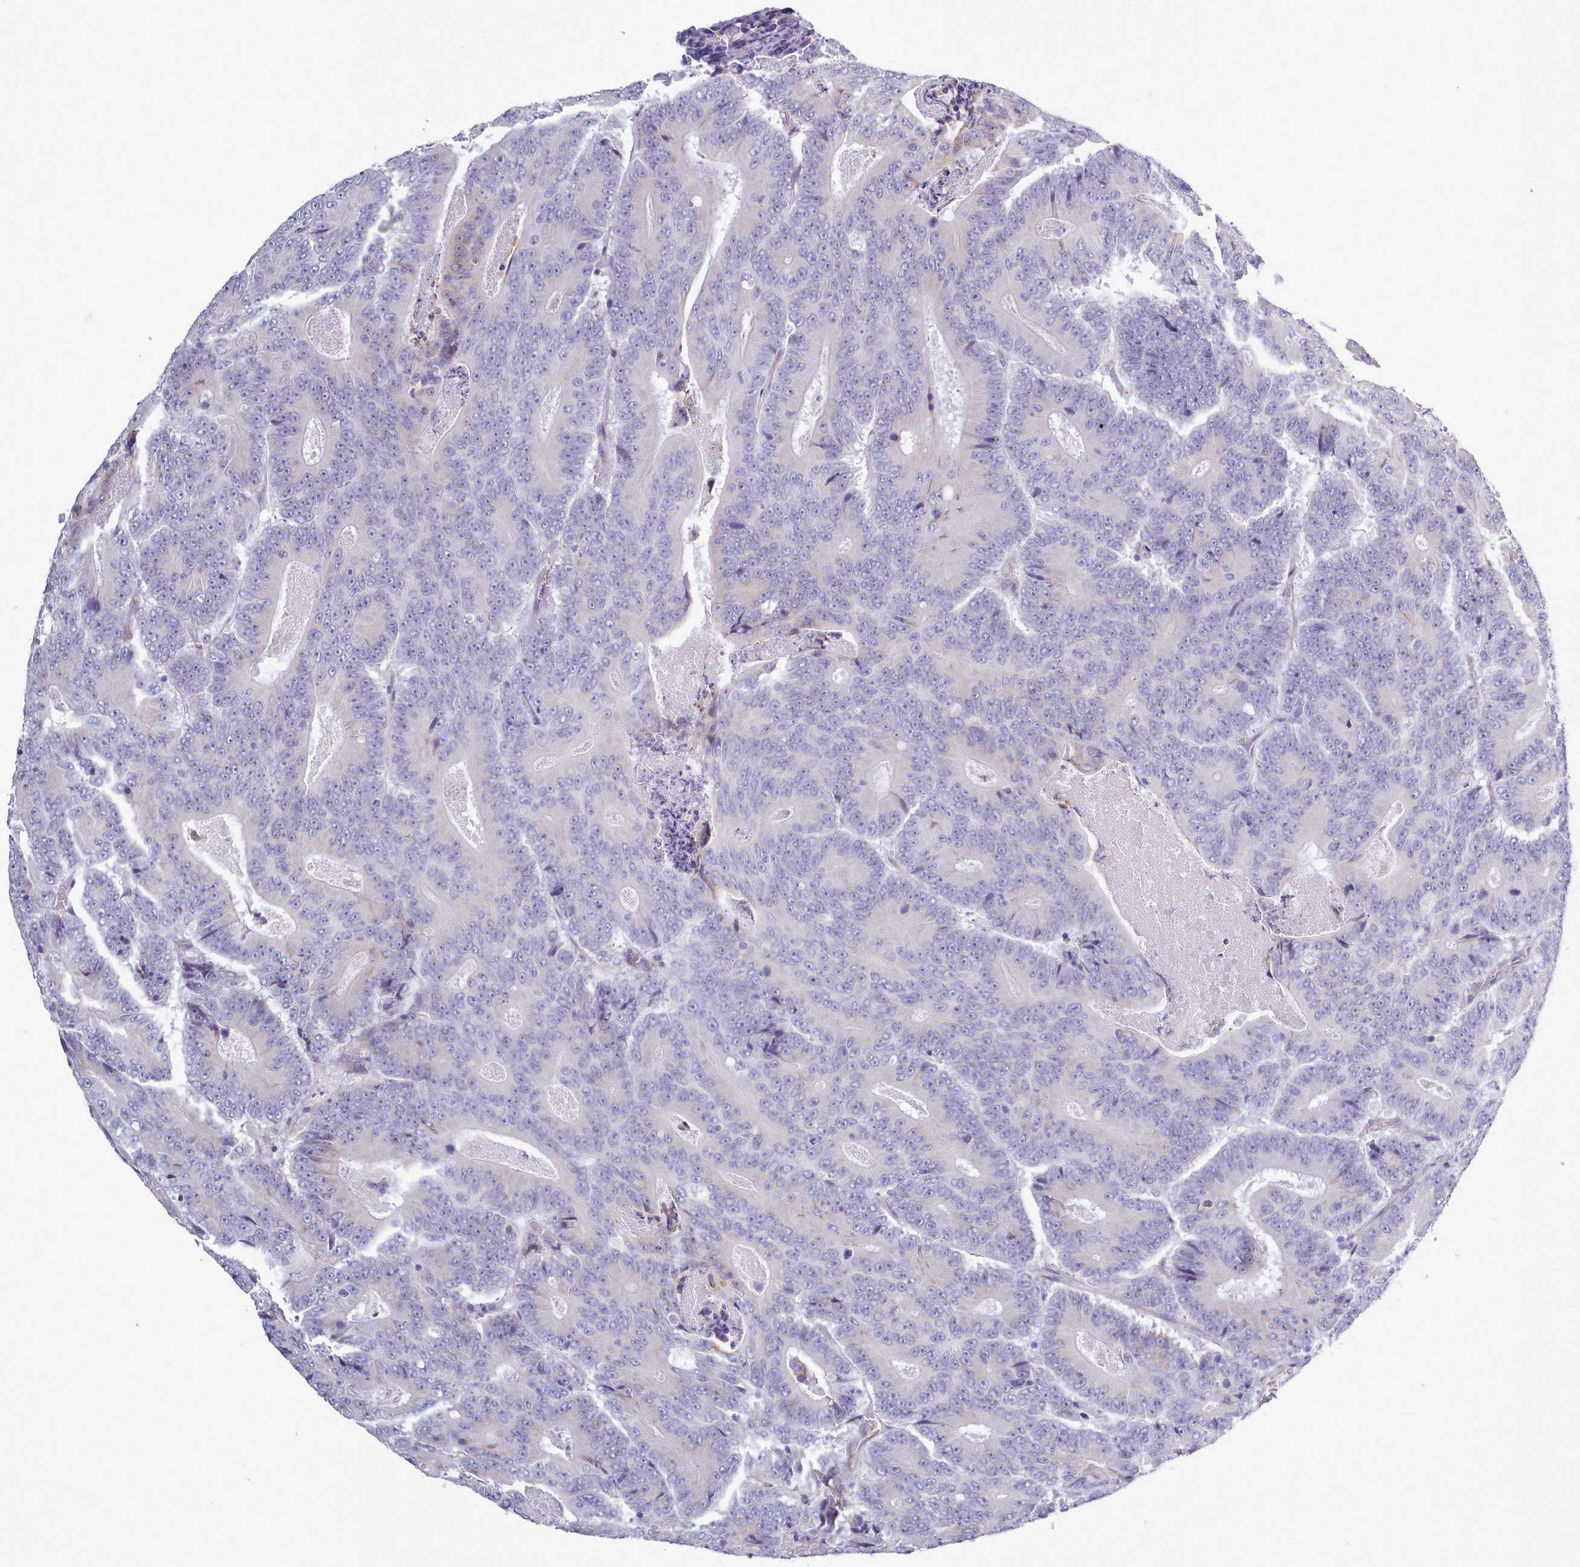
{"staining": {"intensity": "negative", "quantity": "none", "location": "none"}, "tissue": "colorectal cancer", "cell_type": "Tumor cells", "image_type": "cancer", "snomed": [{"axis": "morphology", "description": "Adenocarcinoma, NOS"}, {"axis": "topography", "description": "Colon"}], "caption": "The immunohistochemistry photomicrograph has no significant staining in tumor cells of colorectal adenocarcinoma tissue. (DAB (3,3'-diaminobenzidine) IHC visualized using brightfield microscopy, high magnification).", "gene": "XKR8", "patient": {"sex": "male", "age": 83}}